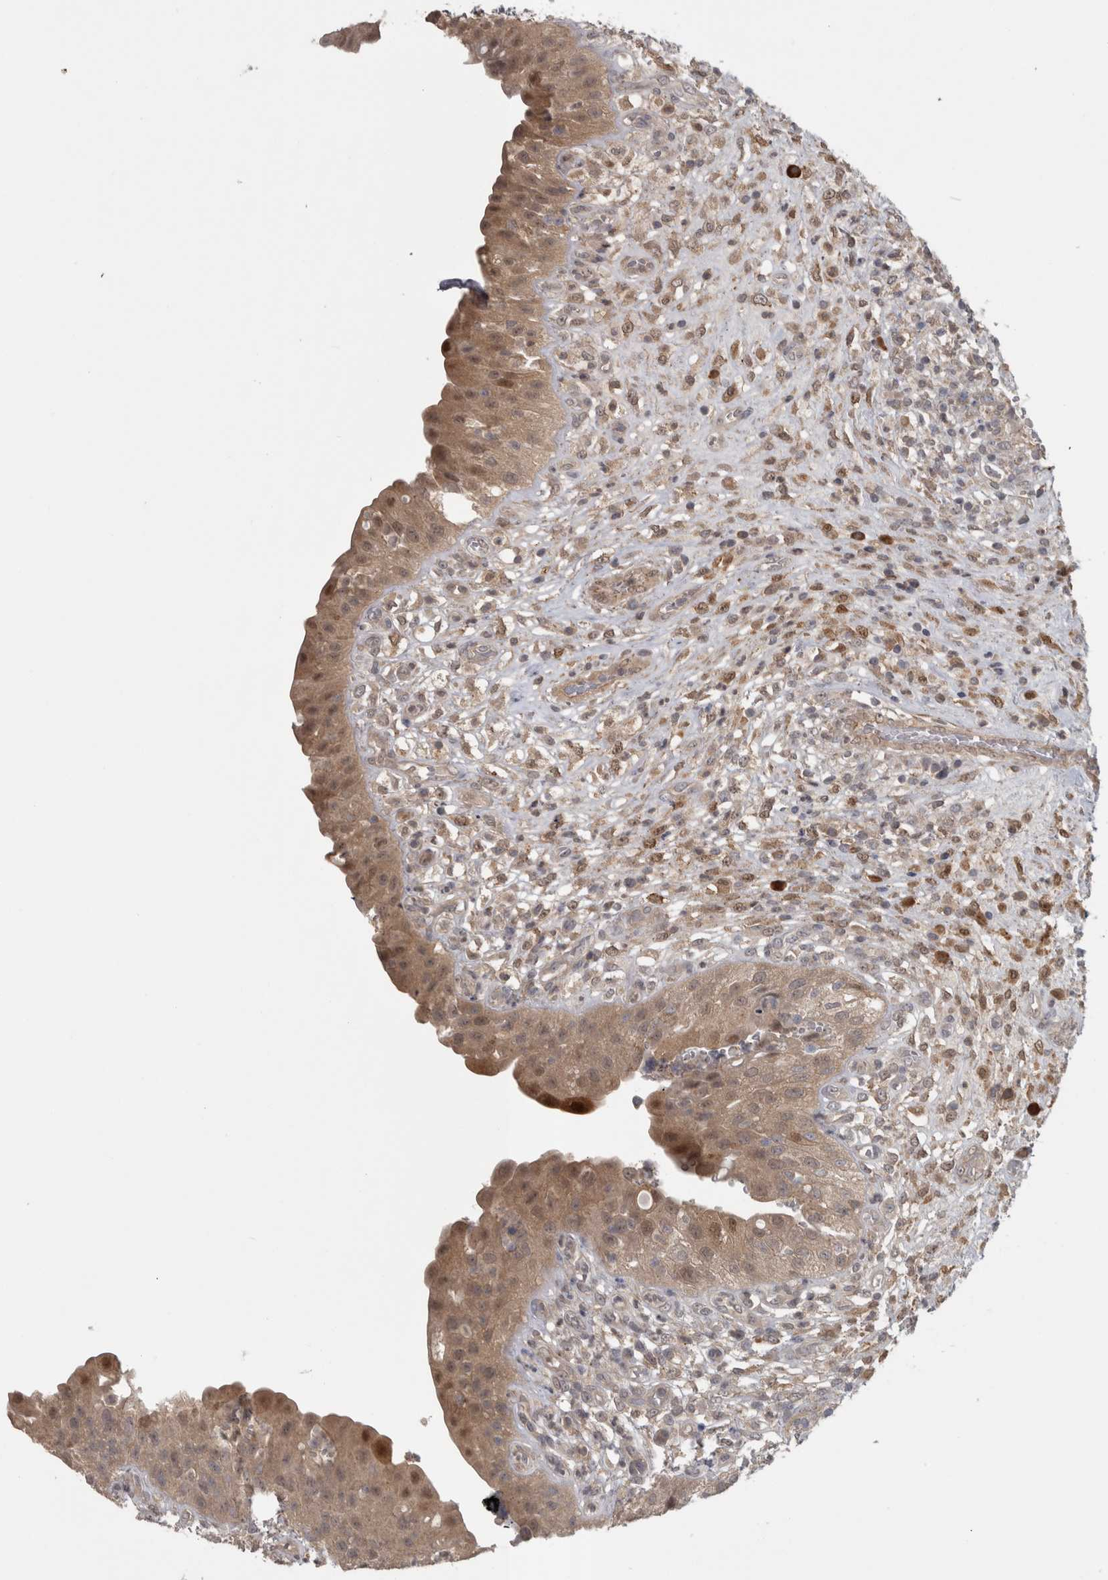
{"staining": {"intensity": "moderate", "quantity": "25%-75%", "location": "cytoplasmic/membranous,nuclear"}, "tissue": "urinary bladder", "cell_type": "Urothelial cells", "image_type": "normal", "snomed": [{"axis": "morphology", "description": "Normal tissue, NOS"}, {"axis": "topography", "description": "Urinary bladder"}], "caption": "Urinary bladder stained with DAB immunohistochemistry demonstrates medium levels of moderate cytoplasmic/membranous,nuclear positivity in approximately 25%-75% of urothelial cells. The staining is performed using DAB (3,3'-diaminobenzidine) brown chromogen to label protein expression. The nuclei are counter-stained blue using hematoxylin.", "gene": "SLCO5A1", "patient": {"sex": "female", "age": 62}}